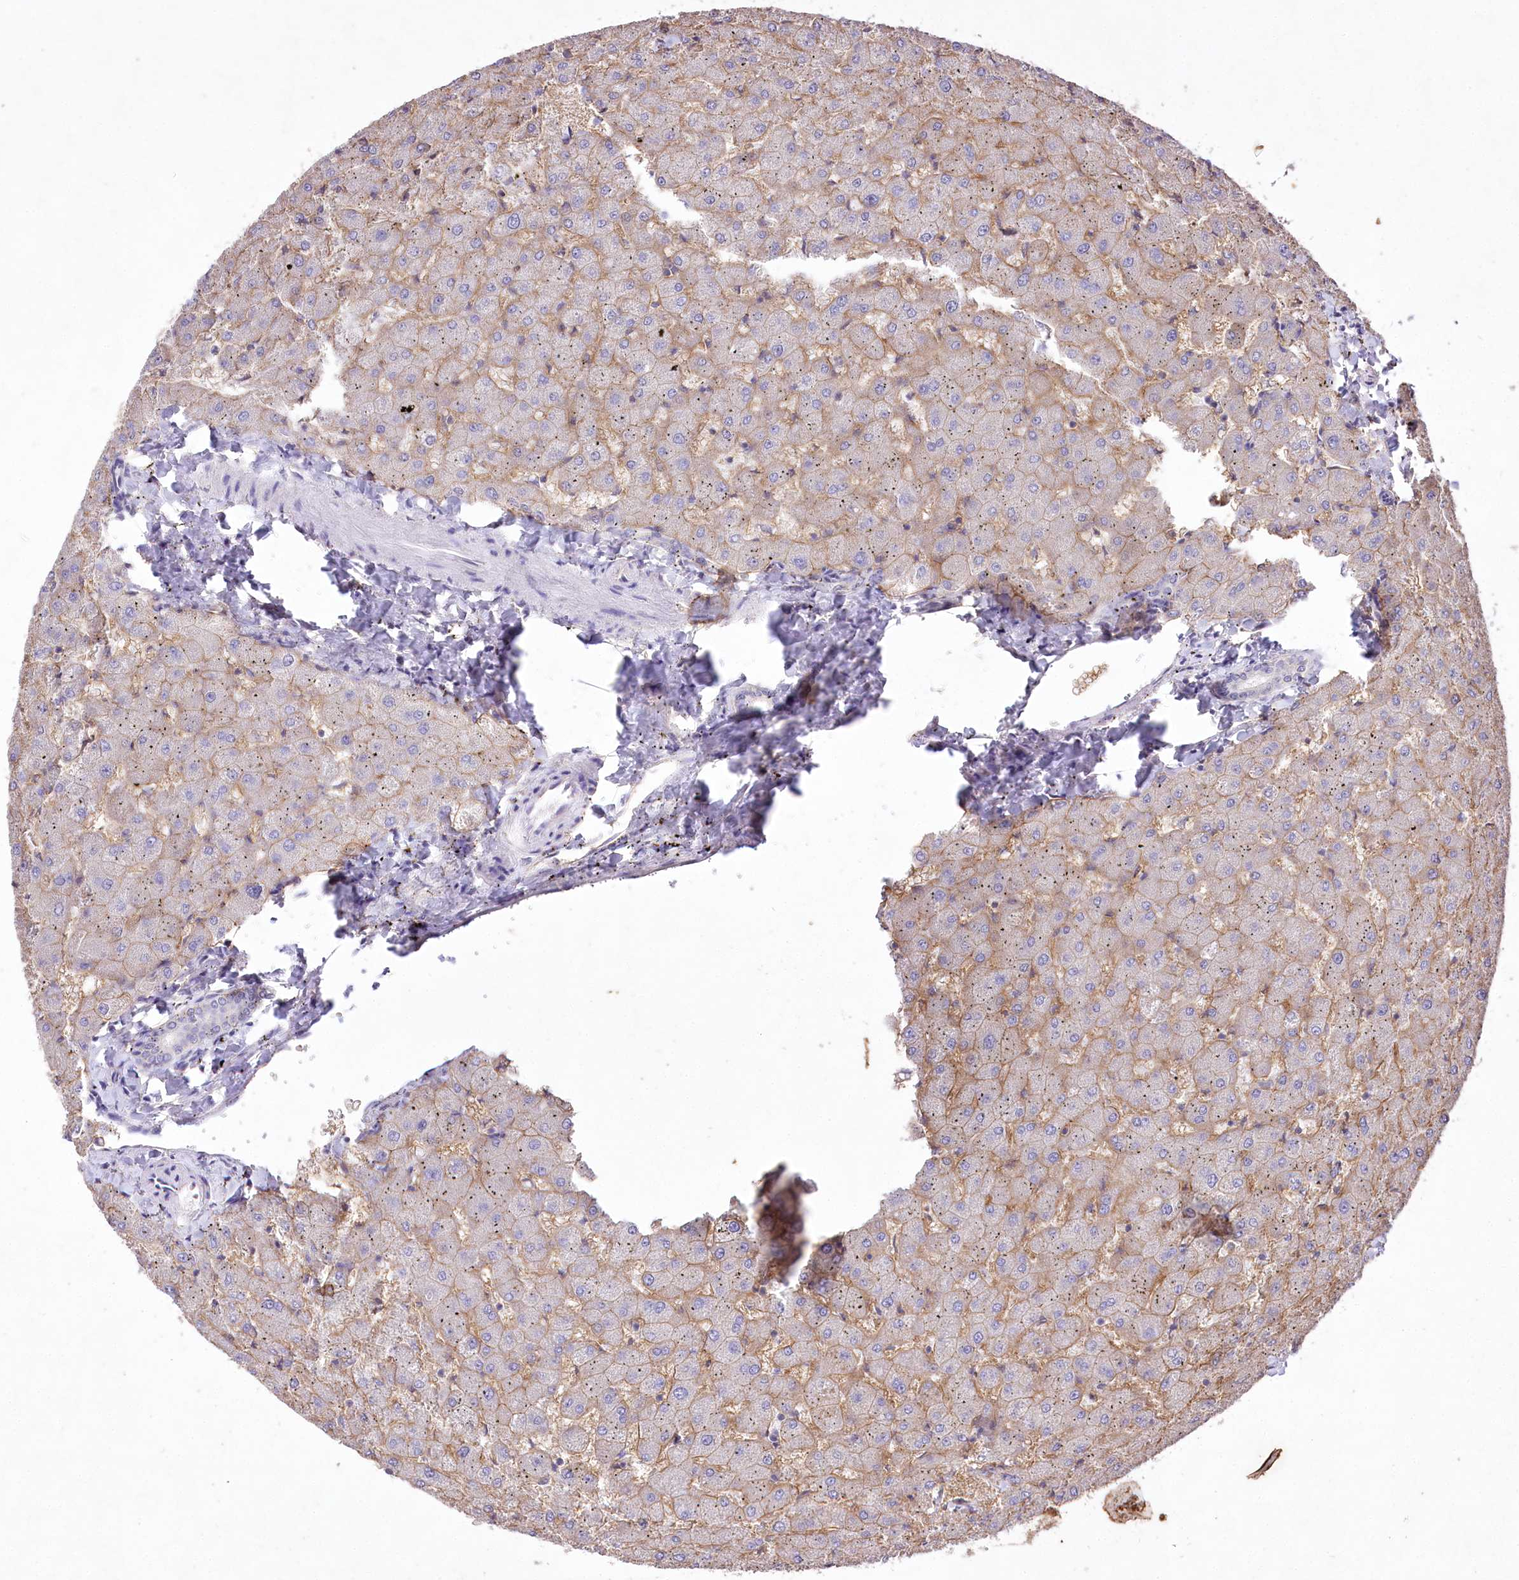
{"staining": {"intensity": "negative", "quantity": "none", "location": "none"}, "tissue": "liver", "cell_type": "Cholangiocytes", "image_type": "normal", "snomed": [{"axis": "morphology", "description": "Normal tissue, NOS"}, {"axis": "topography", "description": "Liver"}], "caption": "A histopathology image of liver stained for a protein exhibits no brown staining in cholangiocytes.", "gene": "ENPP1", "patient": {"sex": "female", "age": 63}}